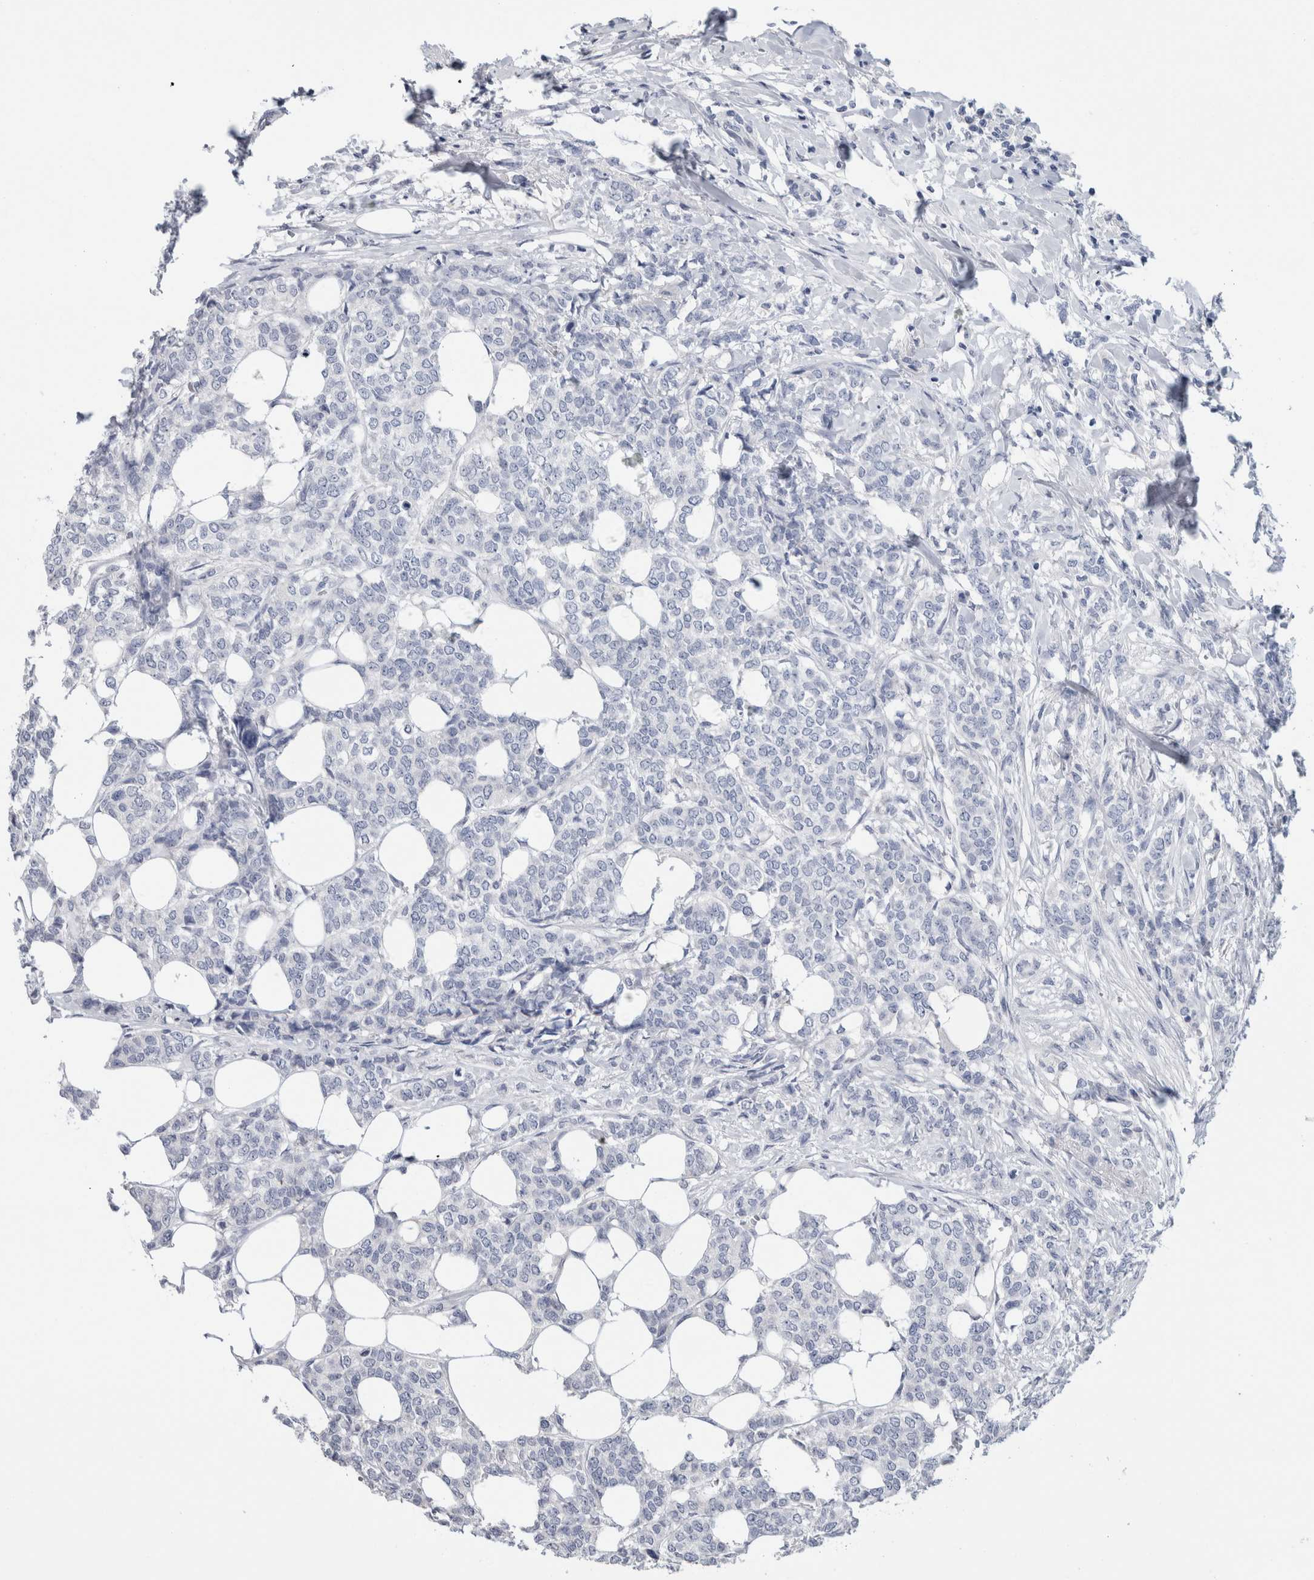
{"staining": {"intensity": "negative", "quantity": "none", "location": "none"}, "tissue": "breast cancer", "cell_type": "Tumor cells", "image_type": "cancer", "snomed": [{"axis": "morphology", "description": "Lobular carcinoma"}, {"axis": "topography", "description": "Skin"}, {"axis": "topography", "description": "Breast"}], "caption": "Histopathology image shows no significant protein staining in tumor cells of breast cancer (lobular carcinoma).", "gene": "TARBP1", "patient": {"sex": "female", "age": 46}}